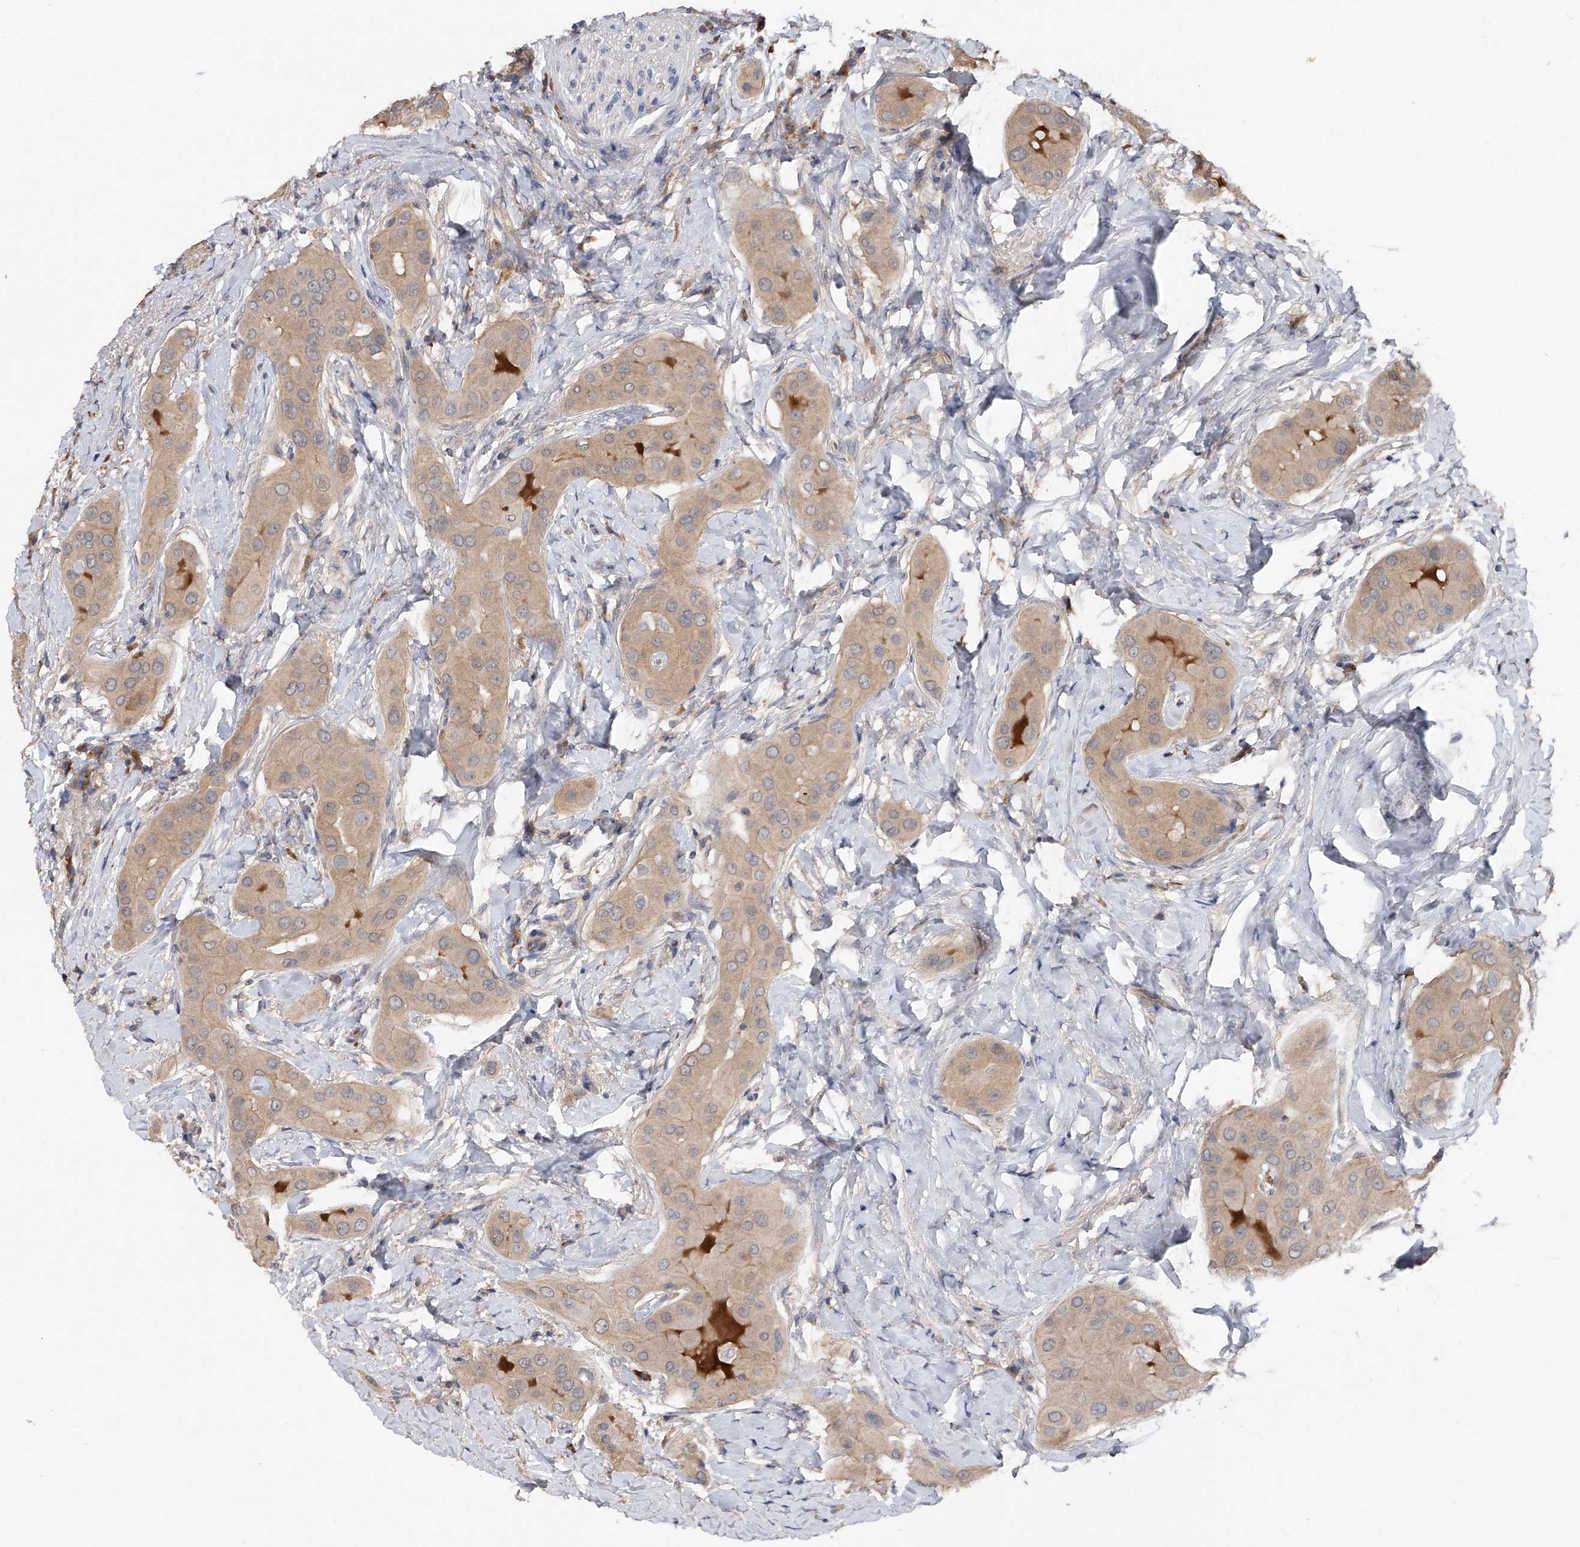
{"staining": {"intensity": "weak", "quantity": ">75%", "location": "cytoplasmic/membranous"}, "tissue": "thyroid cancer", "cell_type": "Tumor cells", "image_type": "cancer", "snomed": [{"axis": "morphology", "description": "Papillary adenocarcinoma, NOS"}, {"axis": "topography", "description": "Thyroid gland"}], "caption": "About >75% of tumor cells in human thyroid papillary adenocarcinoma reveal weak cytoplasmic/membranous protein positivity as visualized by brown immunohistochemical staining.", "gene": "CFAP298", "patient": {"sex": "male", "age": 33}}